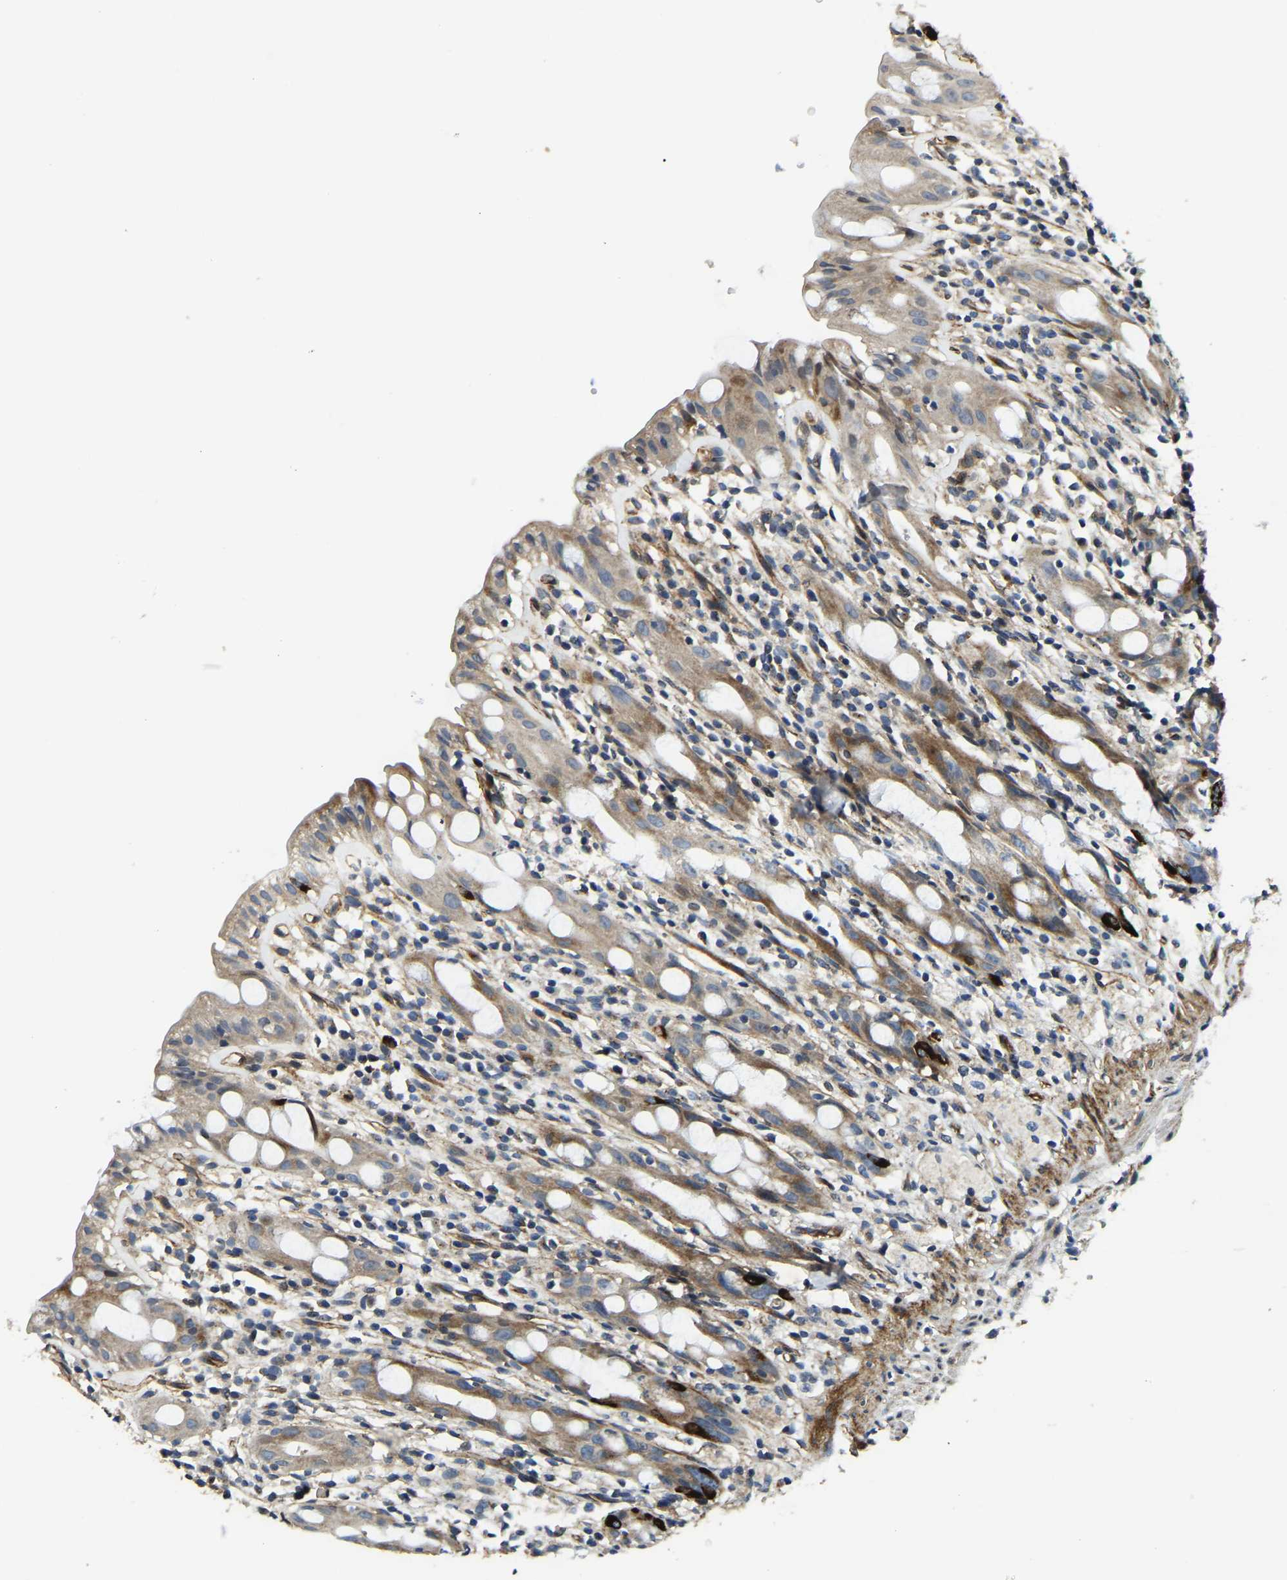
{"staining": {"intensity": "strong", "quantity": "<25%", "location": "cytoplasmic/membranous"}, "tissue": "rectum", "cell_type": "Glandular cells", "image_type": "normal", "snomed": [{"axis": "morphology", "description": "Normal tissue, NOS"}, {"axis": "topography", "description": "Rectum"}], "caption": "The photomicrograph displays a brown stain indicating the presence of a protein in the cytoplasmic/membranous of glandular cells in rectum.", "gene": "RNF39", "patient": {"sex": "male", "age": 44}}